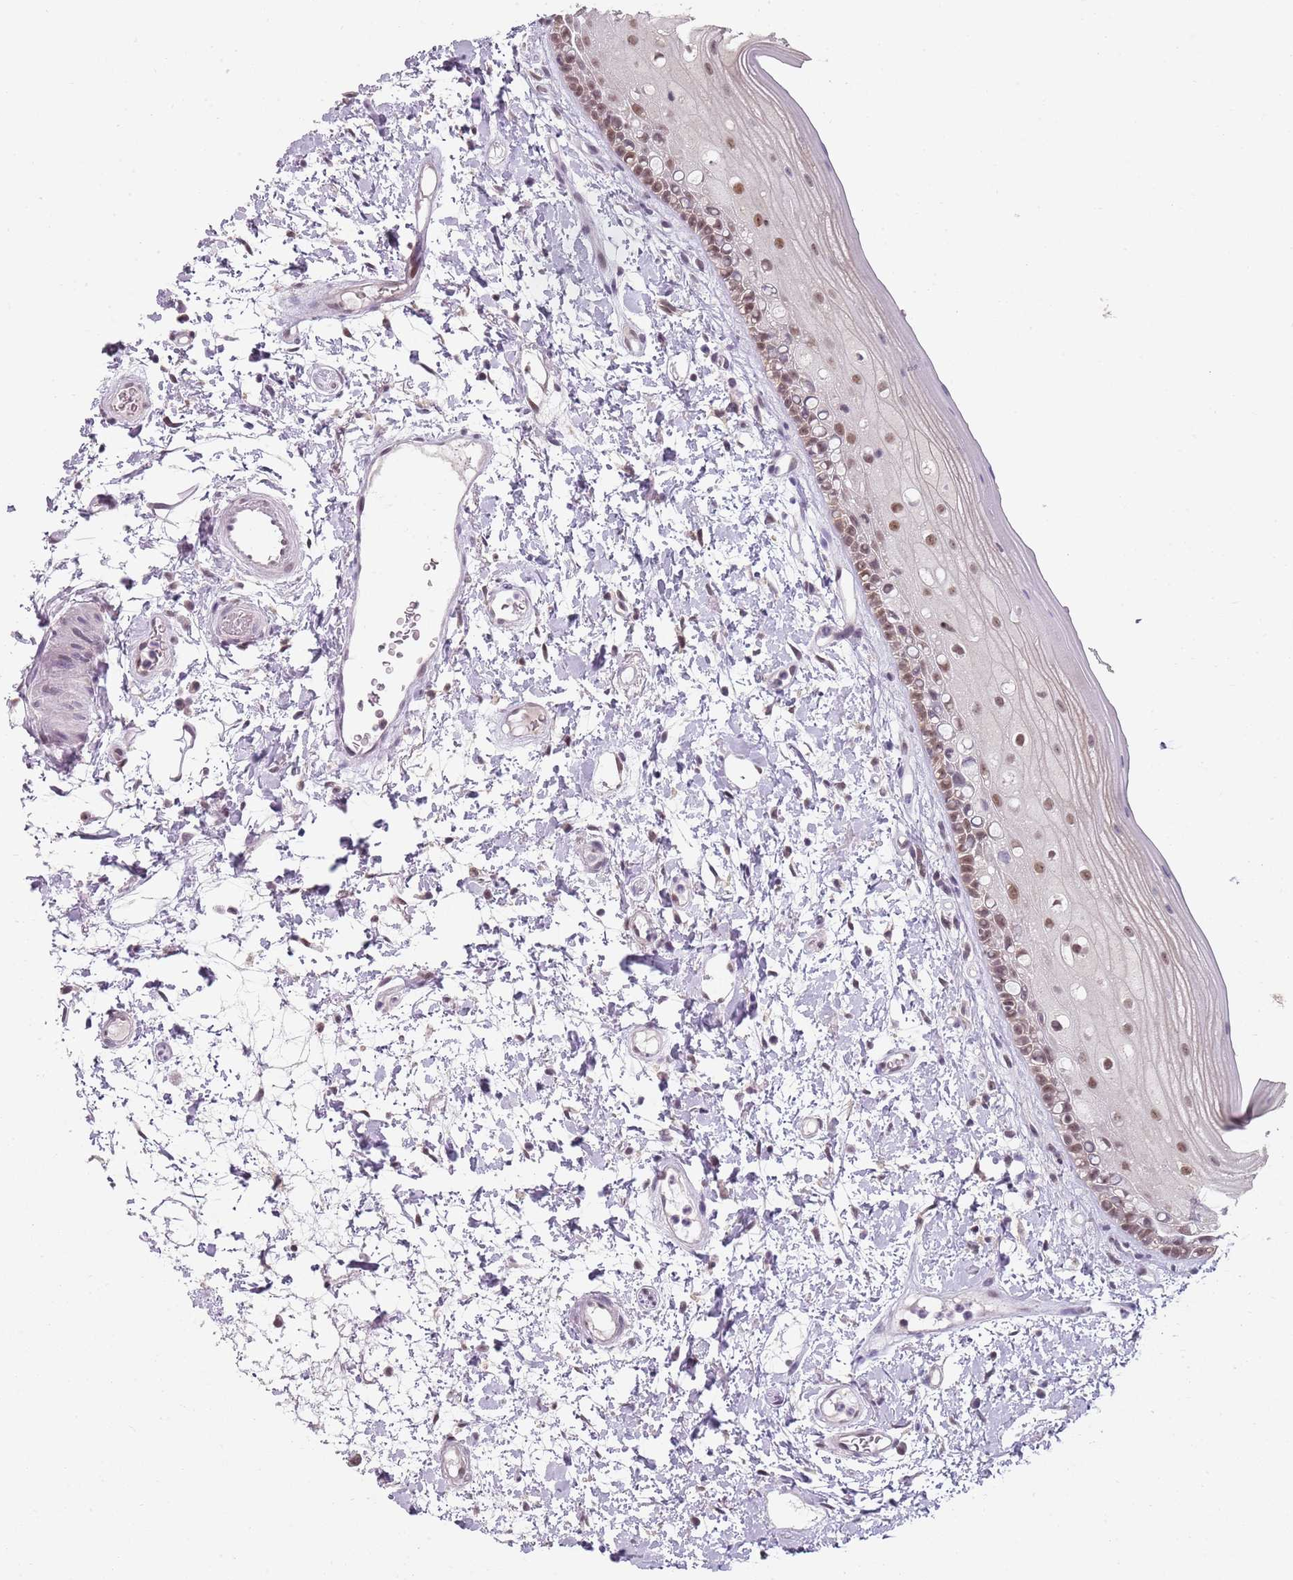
{"staining": {"intensity": "moderate", "quantity": "25%-75%", "location": "nuclear"}, "tissue": "oral mucosa", "cell_type": "Squamous epithelial cells", "image_type": "normal", "snomed": [{"axis": "morphology", "description": "Normal tissue, NOS"}, {"axis": "topography", "description": "Oral tissue"}], "caption": "Immunohistochemistry of benign human oral mucosa demonstrates medium levels of moderate nuclear staining in about 25%-75% of squamous epithelial cells.", "gene": "SMARCAL1", "patient": {"sex": "female", "age": 76}}